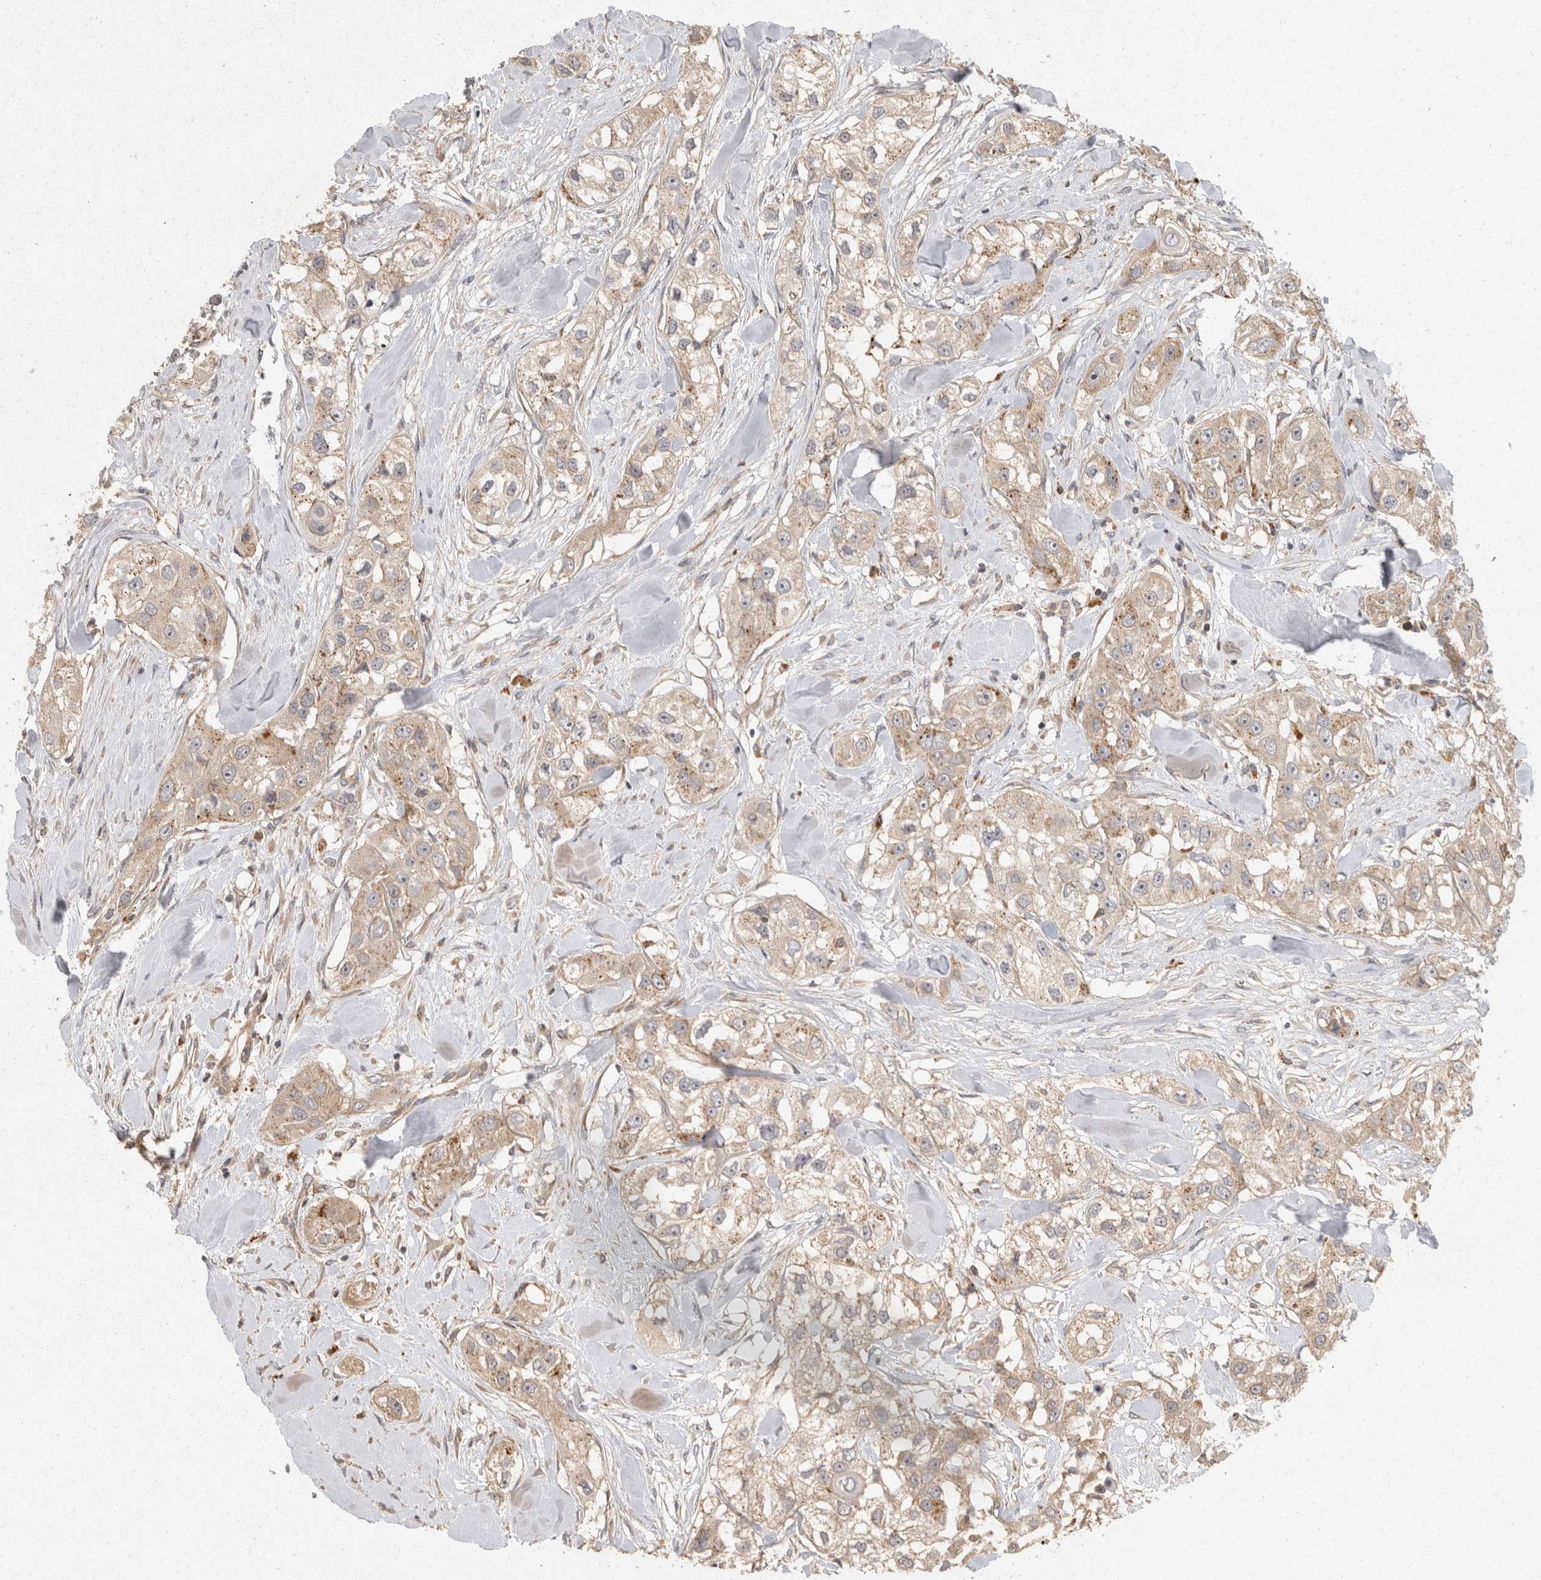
{"staining": {"intensity": "weak", "quantity": ">75%", "location": "cytoplasmic/membranous"}, "tissue": "head and neck cancer", "cell_type": "Tumor cells", "image_type": "cancer", "snomed": [{"axis": "morphology", "description": "Normal tissue, NOS"}, {"axis": "morphology", "description": "Squamous cell carcinoma, NOS"}, {"axis": "topography", "description": "Skeletal muscle"}, {"axis": "topography", "description": "Head-Neck"}], "caption": "About >75% of tumor cells in head and neck cancer (squamous cell carcinoma) demonstrate weak cytoplasmic/membranous protein expression as visualized by brown immunohistochemical staining.", "gene": "ACAT2", "patient": {"sex": "male", "age": 51}}